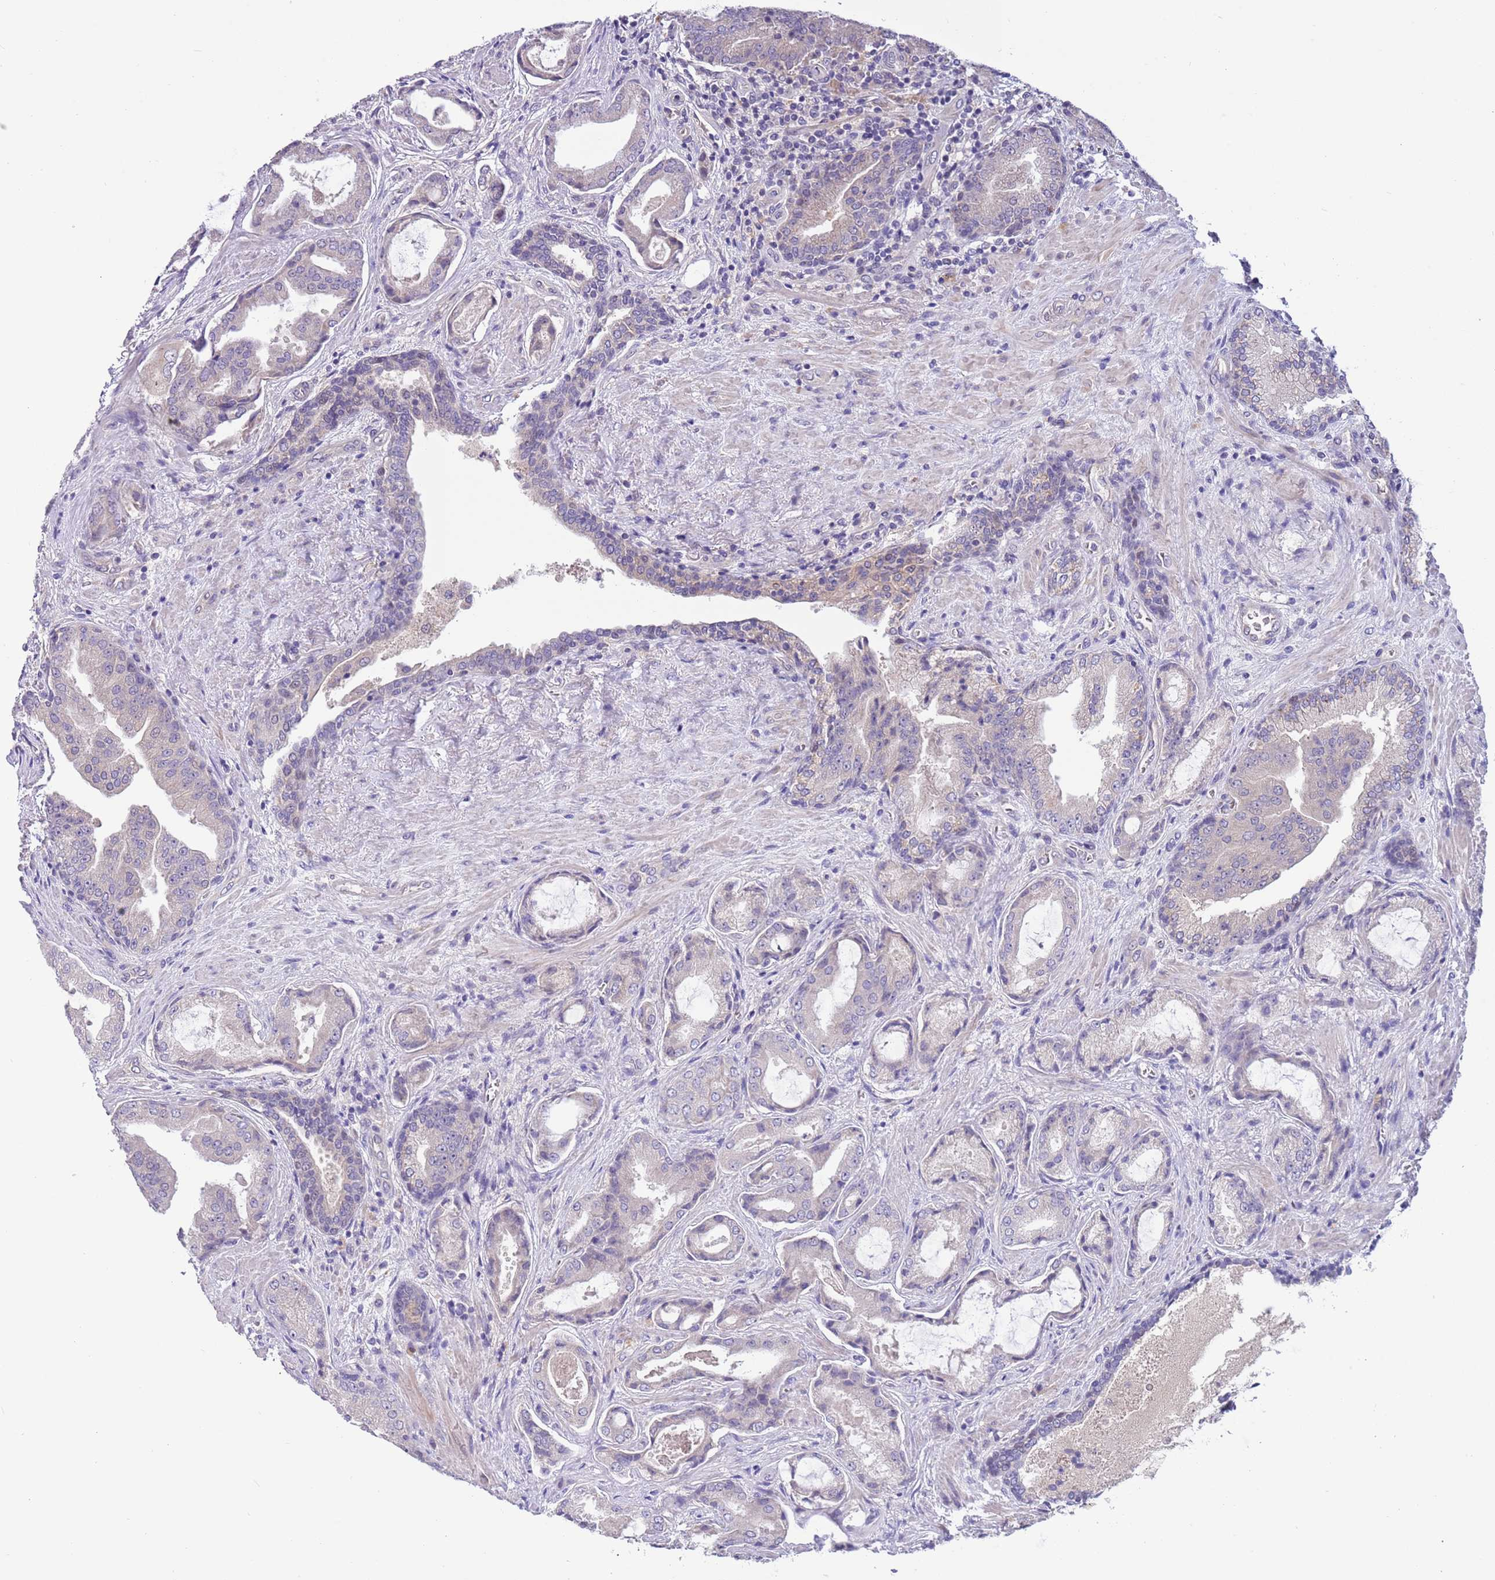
{"staining": {"intensity": "negative", "quantity": "none", "location": "none"}, "tissue": "prostate cancer", "cell_type": "Tumor cells", "image_type": "cancer", "snomed": [{"axis": "morphology", "description": "Adenocarcinoma, High grade"}, {"axis": "topography", "description": "Prostate"}], "caption": "Photomicrograph shows no protein expression in tumor cells of prostate adenocarcinoma (high-grade) tissue. (DAB (3,3'-diaminobenzidine) IHC visualized using brightfield microscopy, high magnification).", "gene": "CABYR", "patient": {"sex": "male", "age": 68}}